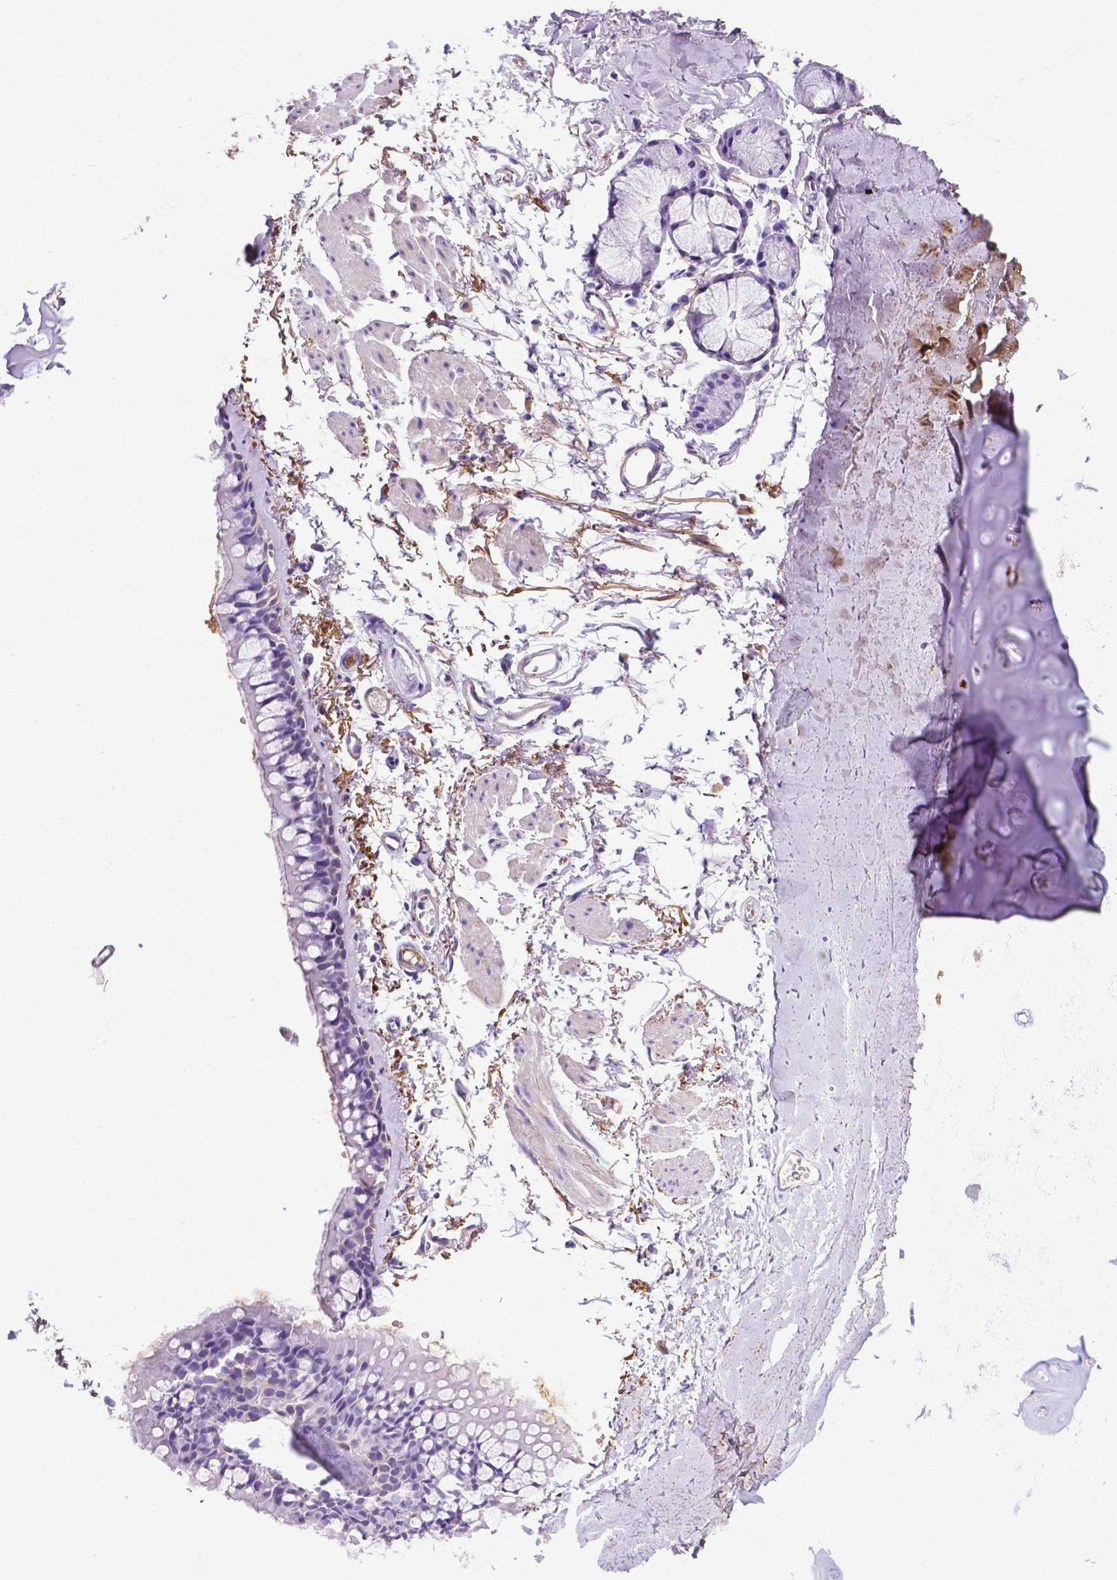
{"staining": {"intensity": "negative", "quantity": "none", "location": "none"}, "tissue": "soft tissue", "cell_type": "Chondrocytes", "image_type": "normal", "snomed": [{"axis": "morphology", "description": "Normal tissue, NOS"}, {"axis": "topography", "description": "Cartilage tissue"}, {"axis": "topography", "description": "Bronchus"}], "caption": "IHC of normal human soft tissue shows no staining in chondrocytes. The staining is performed using DAB brown chromogen with nuclei counter-stained in using hematoxylin.", "gene": "APOE", "patient": {"sex": "female", "age": 79}}